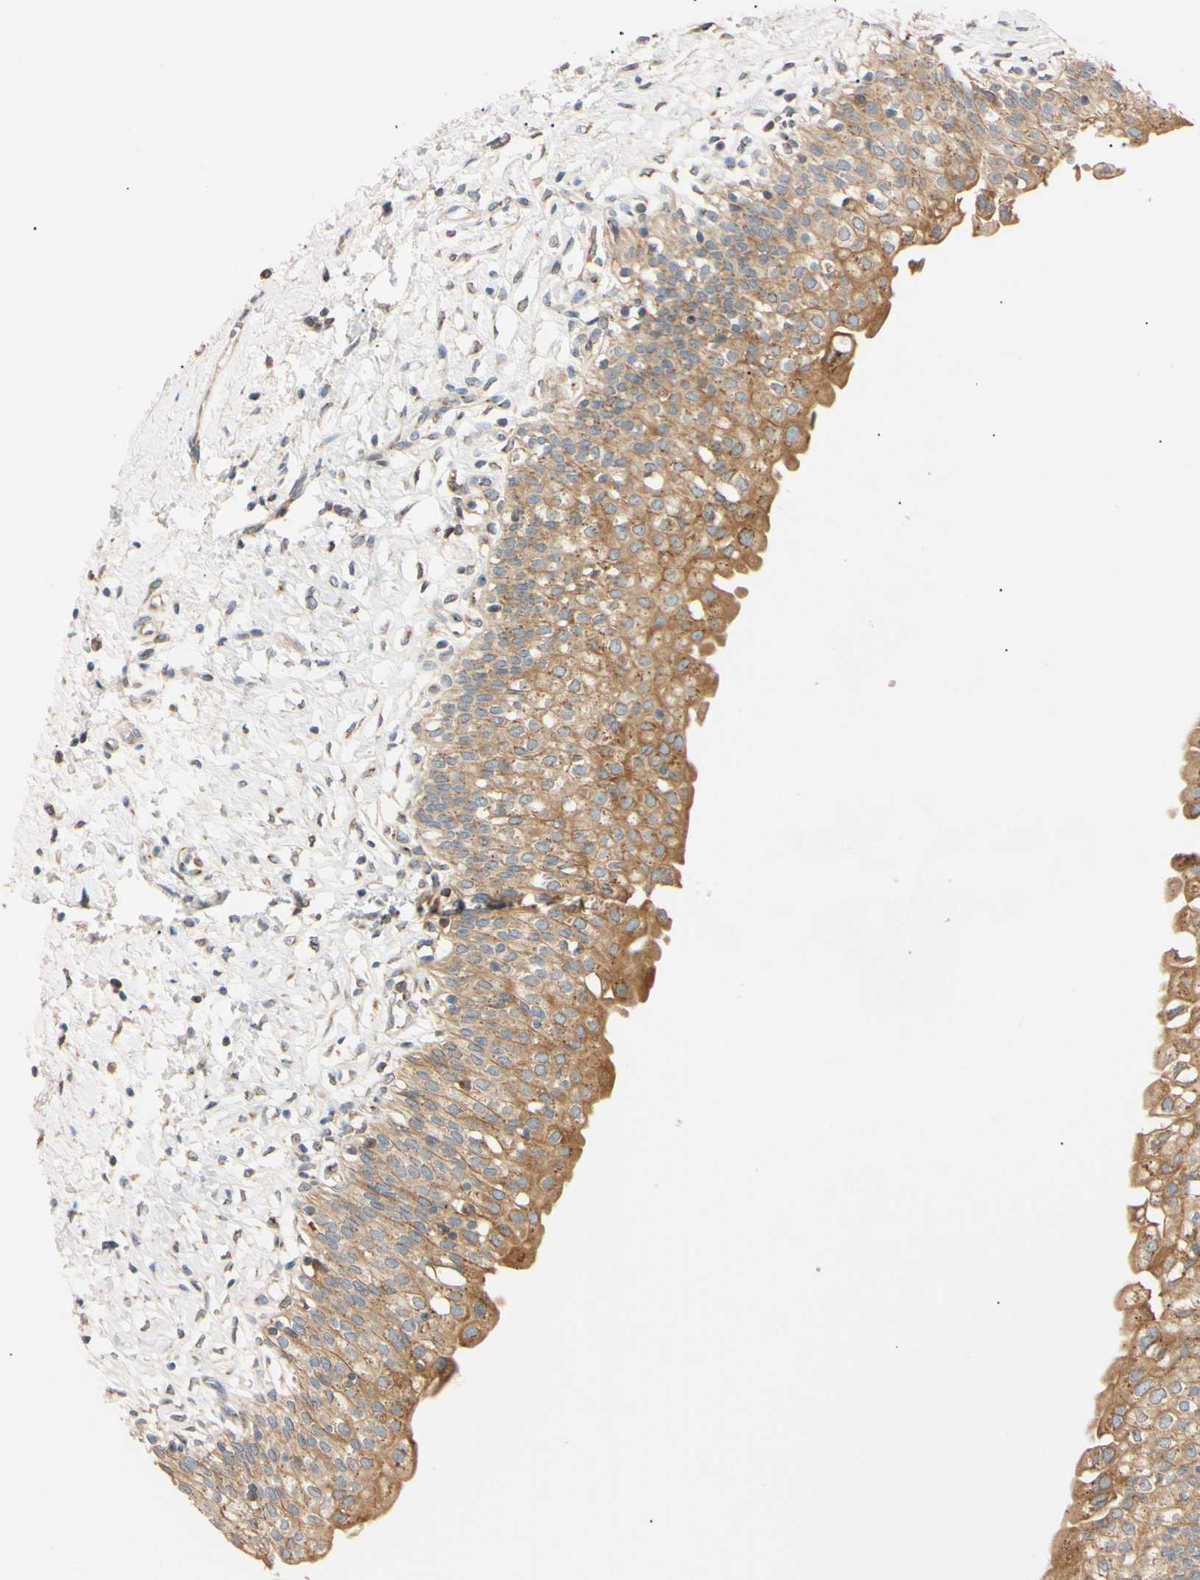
{"staining": {"intensity": "moderate", "quantity": ">75%", "location": "cytoplasmic/membranous"}, "tissue": "urinary bladder", "cell_type": "Urothelial cells", "image_type": "normal", "snomed": [{"axis": "morphology", "description": "Normal tissue, NOS"}, {"axis": "topography", "description": "Urinary bladder"}], "caption": "The histopathology image demonstrates a brown stain indicating the presence of a protein in the cytoplasmic/membranous of urothelial cells in urinary bladder. Ihc stains the protein in brown and the nuclei are stained blue.", "gene": "IER3IP1", "patient": {"sex": "male", "age": 55}}